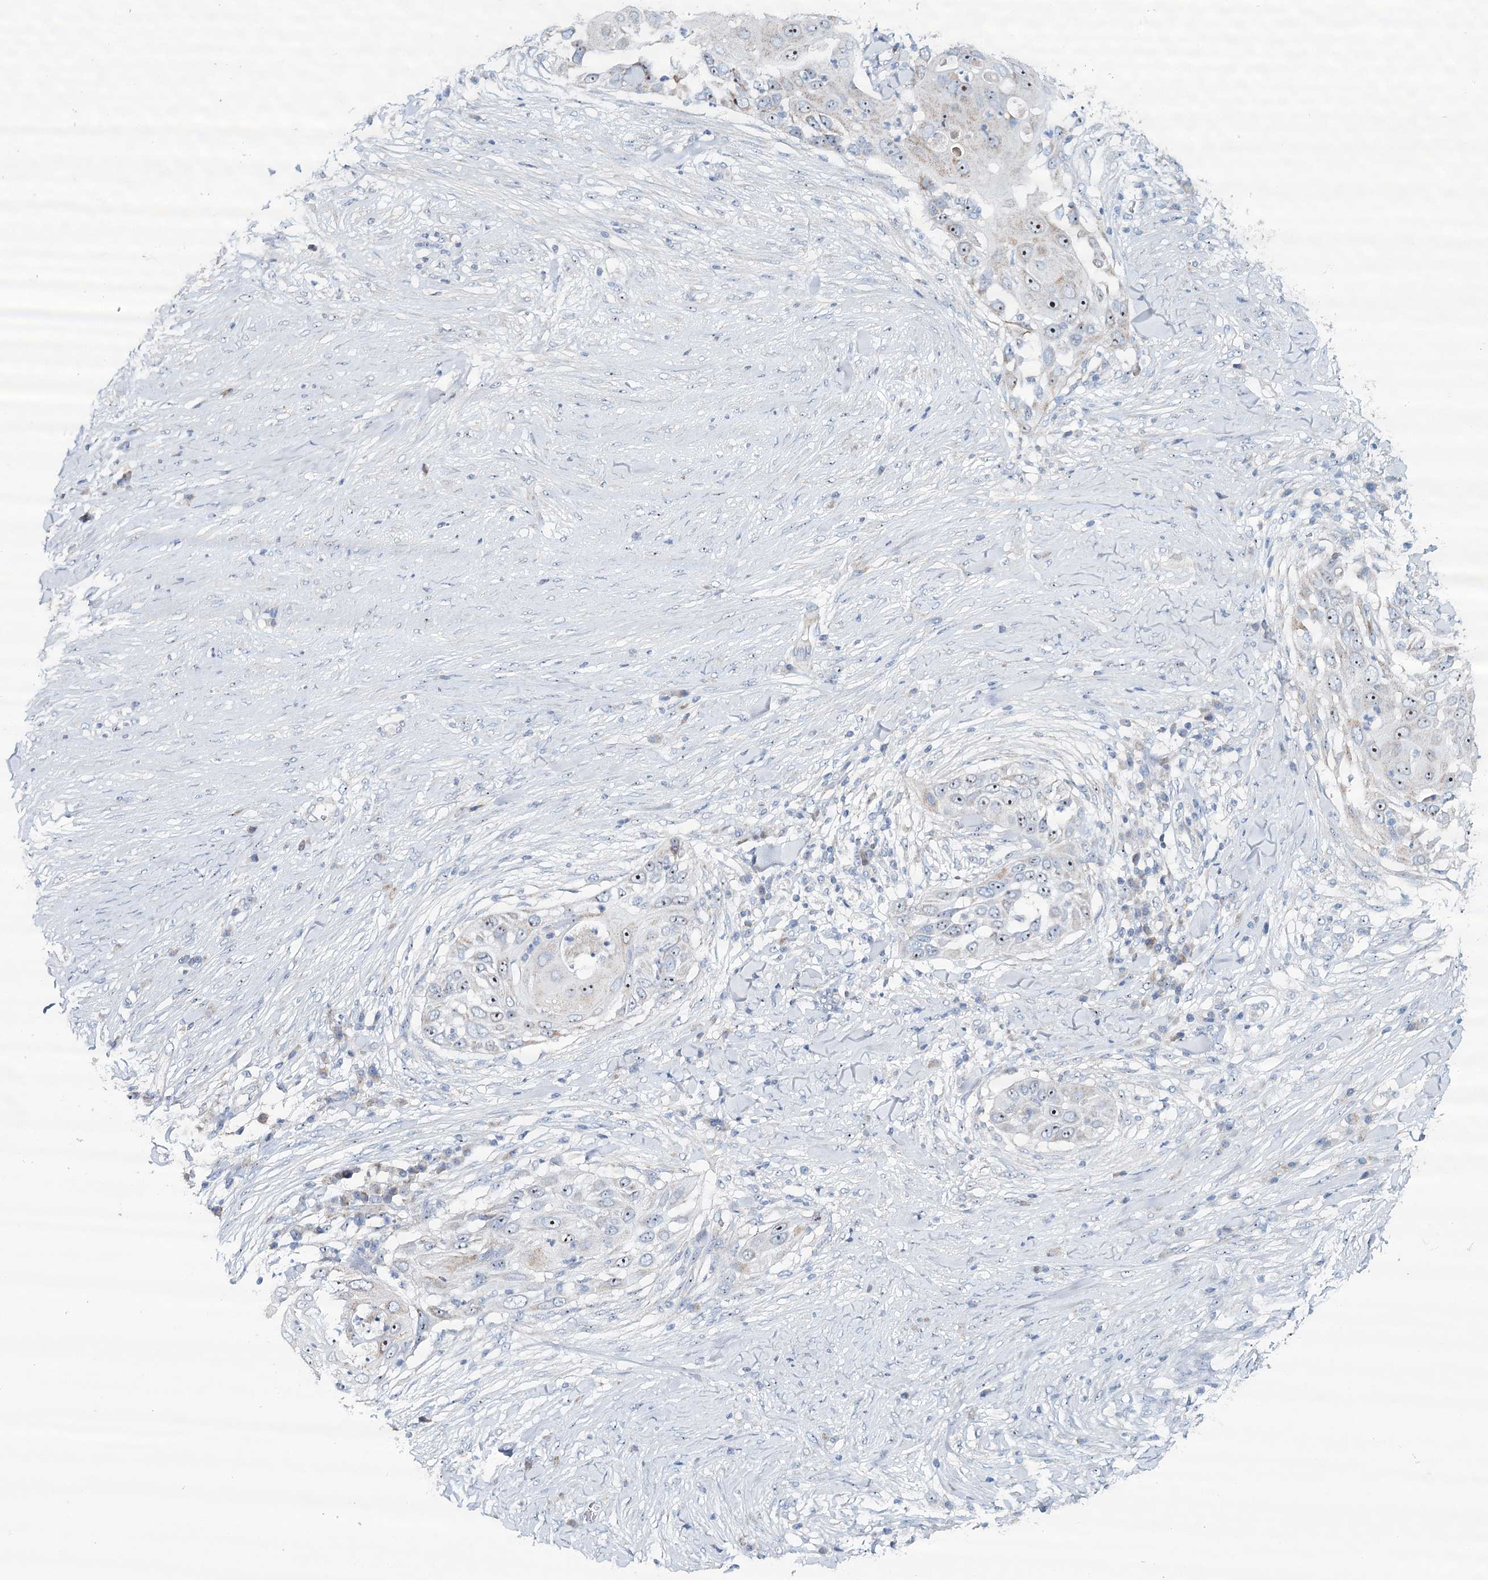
{"staining": {"intensity": "weak", "quantity": "<25%", "location": "cytoplasmic/membranous,nuclear"}, "tissue": "skin cancer", "cell_type": "Tumor cells", "image_type": "cancer", "snomed": [{"axis": "morphology", "description": "Squamous cell carcinoma, NOS"}, {"axis": "topography", "description": "Skin"}], "caption": "This is an IHC histopathology image of squamous cell carcinoma (skin). There is no staining in tumor cells.", "gene": "RBM43", "patient": {"sex": "female", "age": 44}}